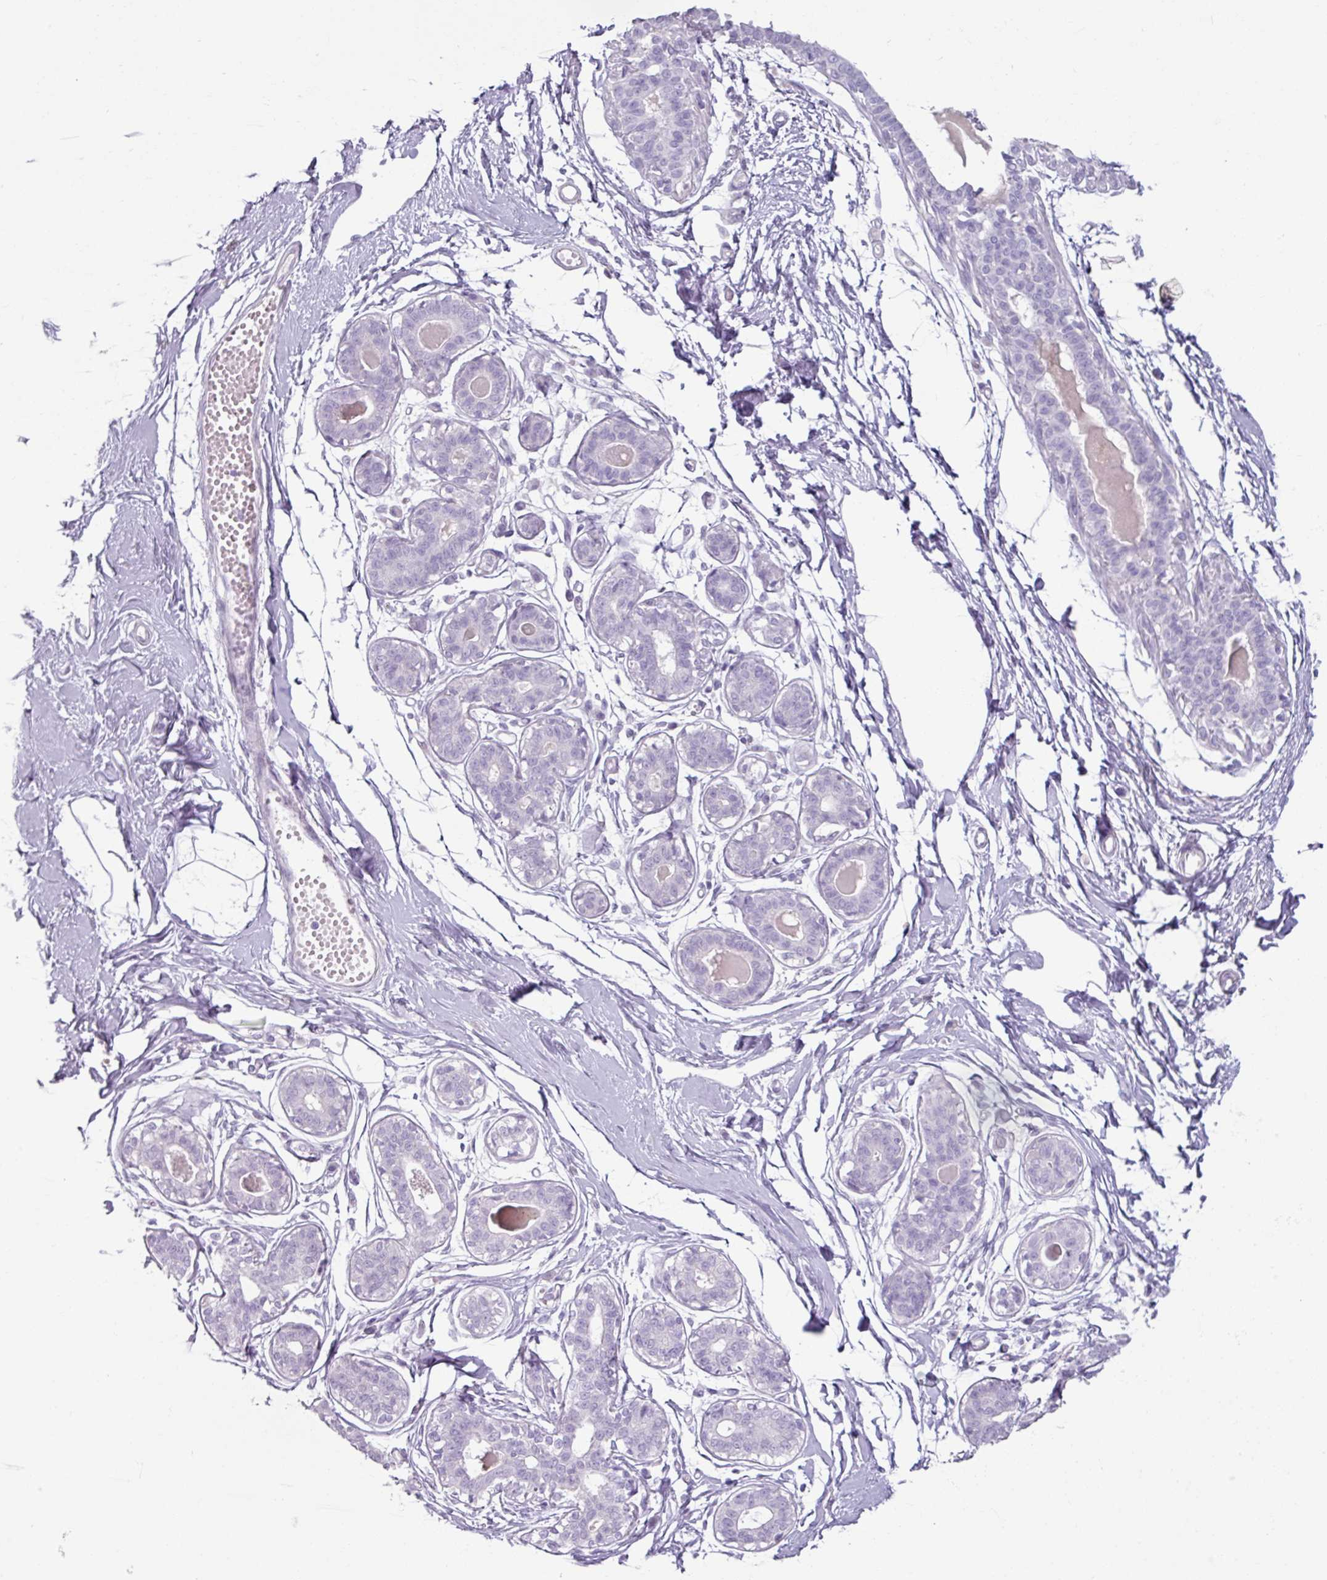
{"staining": {"intensity": "negative", "quantity": "none", "location": "none"}, "tissue": "breast", "cell_type": "Adipocytes", "image_type": "normal", "snomed": [{"axis": "morphology", "description": "Normal tissue, NOS"}, {"axis": "topography", "description": "Breast"}], "caption": "Micrograph shows no significant protein expression in adipocytes of normal breast.", "gene": "SLC27A5", "patient": {"sex": "female", "age": 45}}